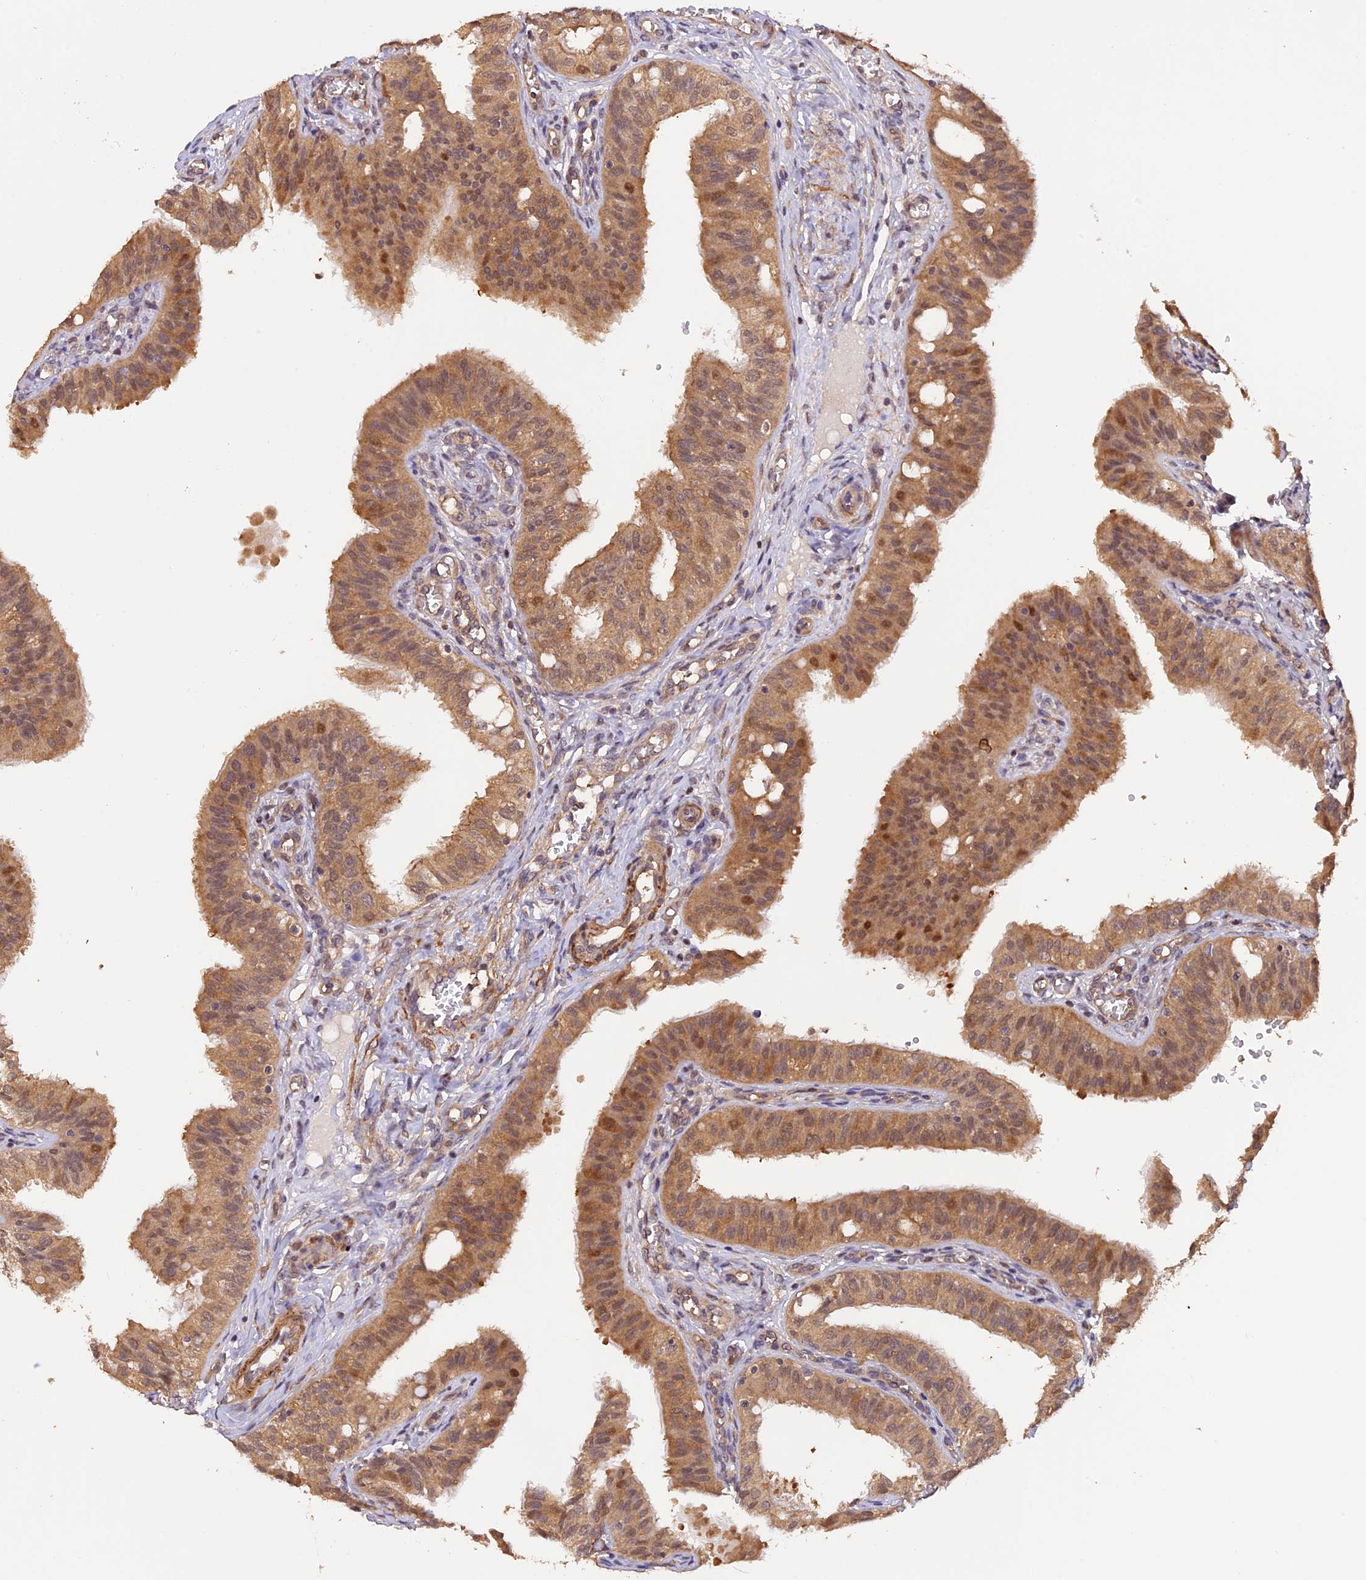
{"staining": {"intensity": "moderate", "quantity": ">75%", "location": "cytoplasmic/membranous,nuclear"}, "tissue": "fallopian tube", "cell_type": "Glandular cells", "image_type": "normal", "snomed": [{"axis": "morphology", "description": "Normal tissue, NOS"}, {"axis": "topography", "description": "Fallopian tube"}, {"axis": "topography", "description": "Ovary"}], "caption": "The histopathology image exhibits staining of unremarkable fallopian tube, revealing moderate cytoplasmic/membranous,nuclear protein expression (brown color) within glandular cells.", "gene": "PSMB3", "patient": {"sex": "female", "age": 42}}